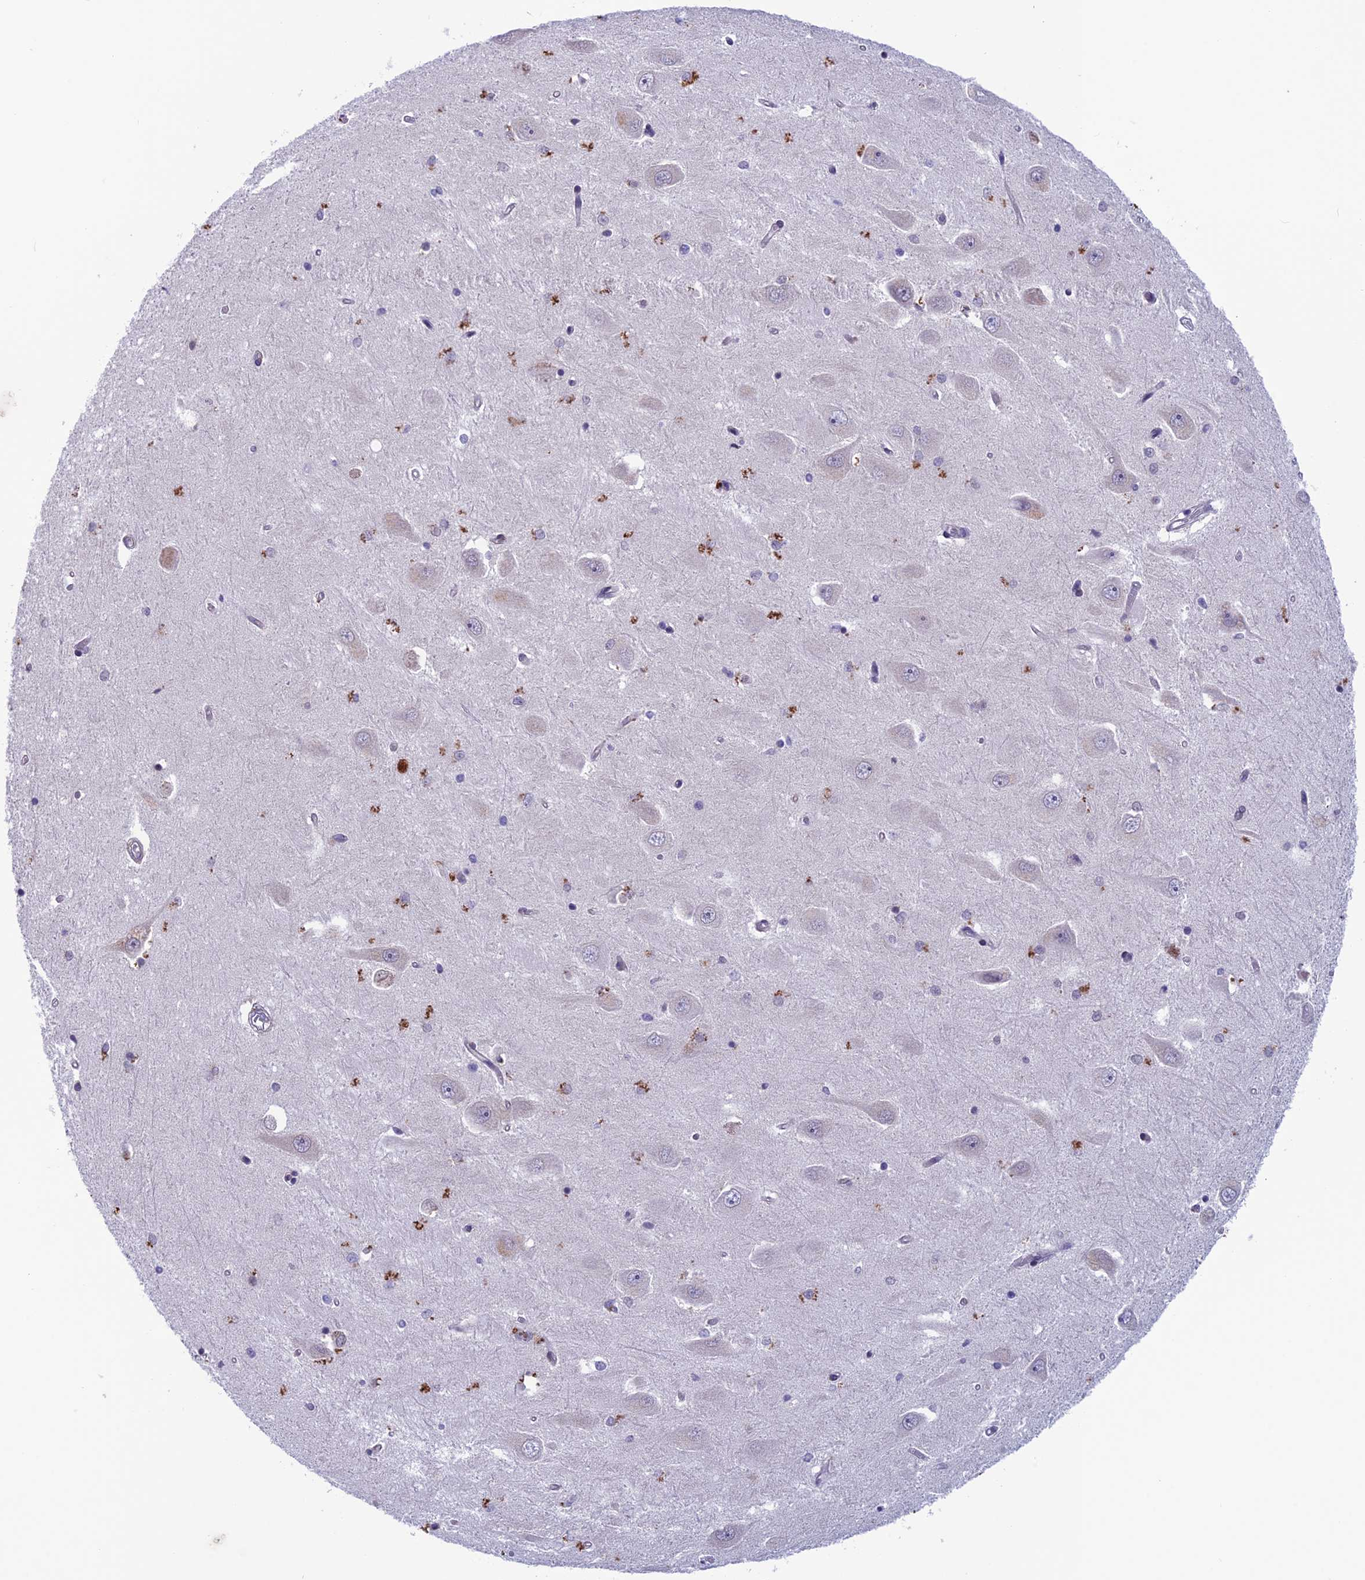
{"staining": {"intensity": "moderate", "quantity": "<25%", "location": "cytoplasmic/membranous"}, "tissue": "hippocampus", "cell_type": "Glial cells", "image_type": "normal", "snomed": [{"axis": "morphology", "description": "Normal tissue, NOS"}, {"axis": "topography", "description": "Hippocampus"}], "caption": "Normal hippocampus demonstrates moderate cytoplasmic/membranous expression in approximately <25% of glial cells The staining was performed using DAB (3,3'-diaminobenzidine), with brown indicating positive protein expression. Nuclei are stained blue with hematoxylin..", "gene": "FKBPL", "patient": {"sex": "male", "age": 45}}